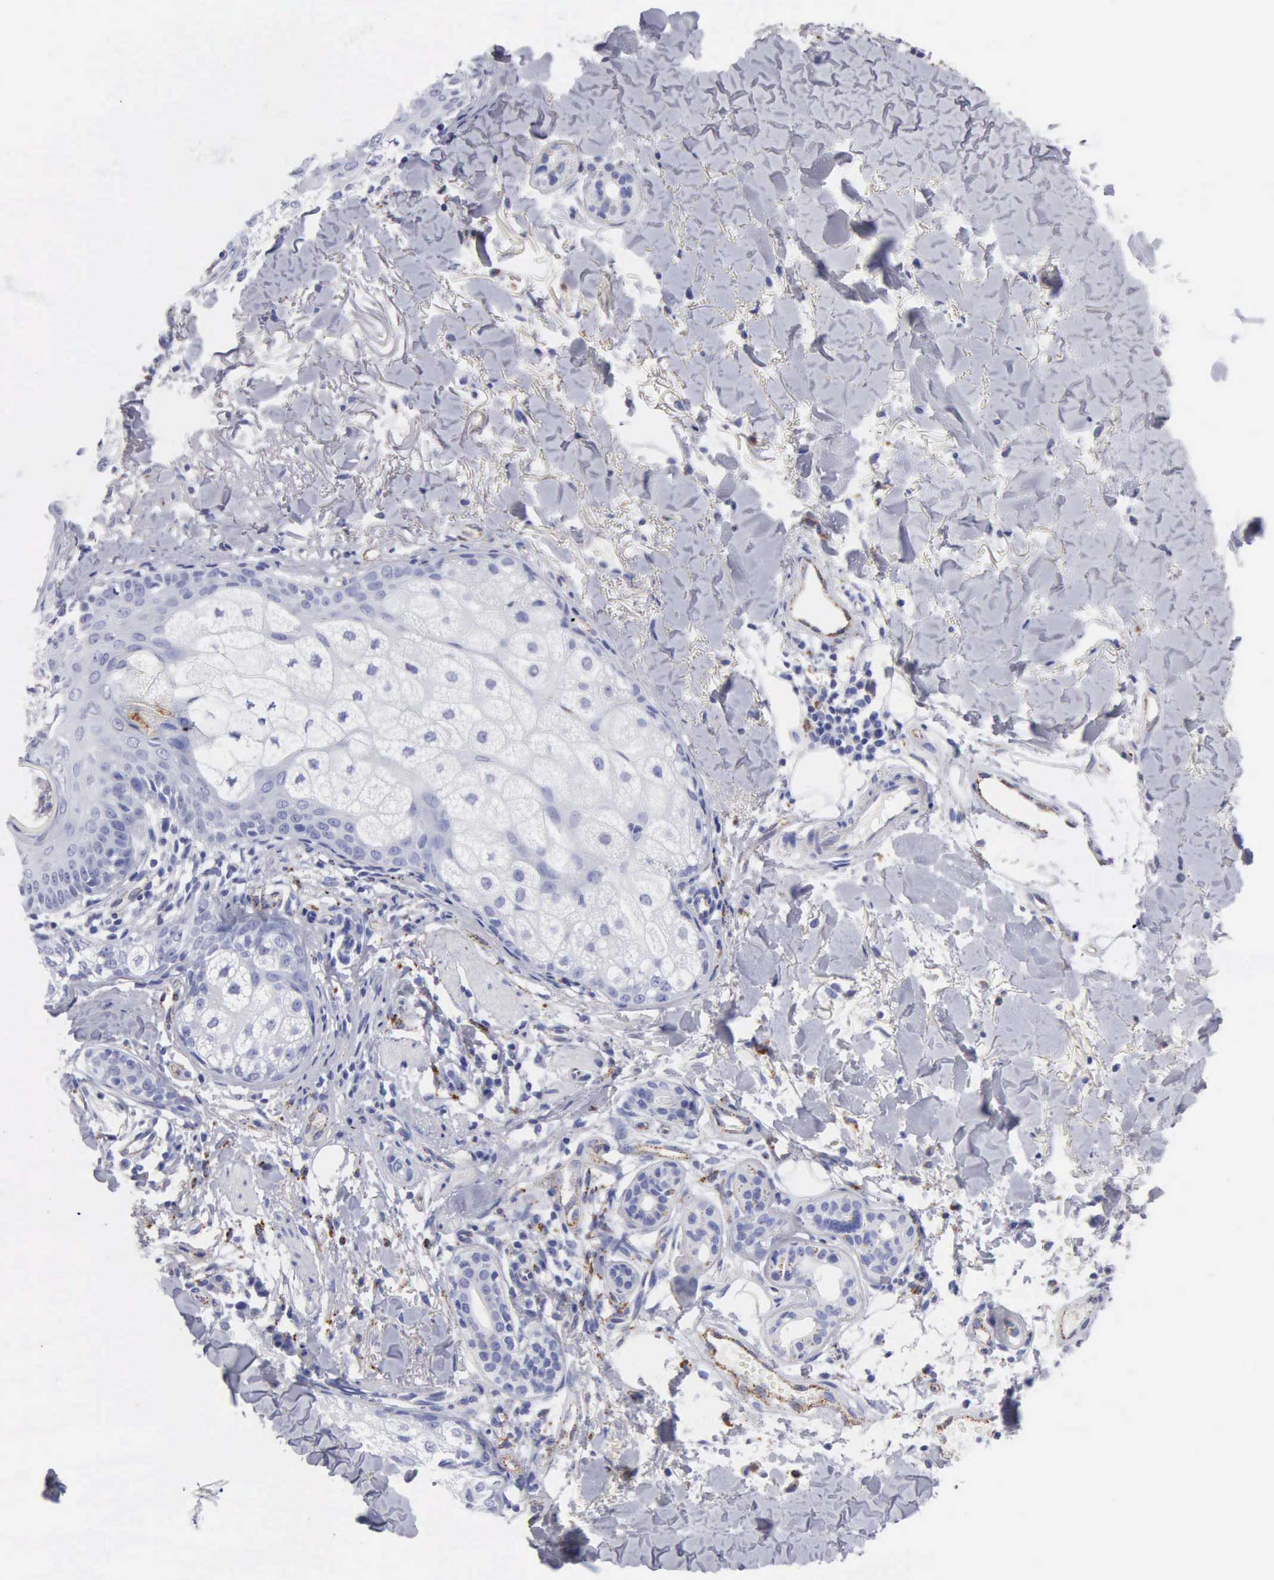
{"staining": {"intensity": "negative", "quantity": "none", "location": "none"}, "tissue": "skin cancer", "cell_type": "Tumor cells", "image_type": "cancer", "snomed": [{"axis": "morphology", "description": "Basal cell carcinoma"}, {"axis": "topography", "description": "Skin"}], "caption": "This is an immunohistochemistry (IHC) histopathology image of human skin cancer. There is no expression in tumor cells.", "gene": "CTSL", "patient": {"sex": "female", "age": 81}}